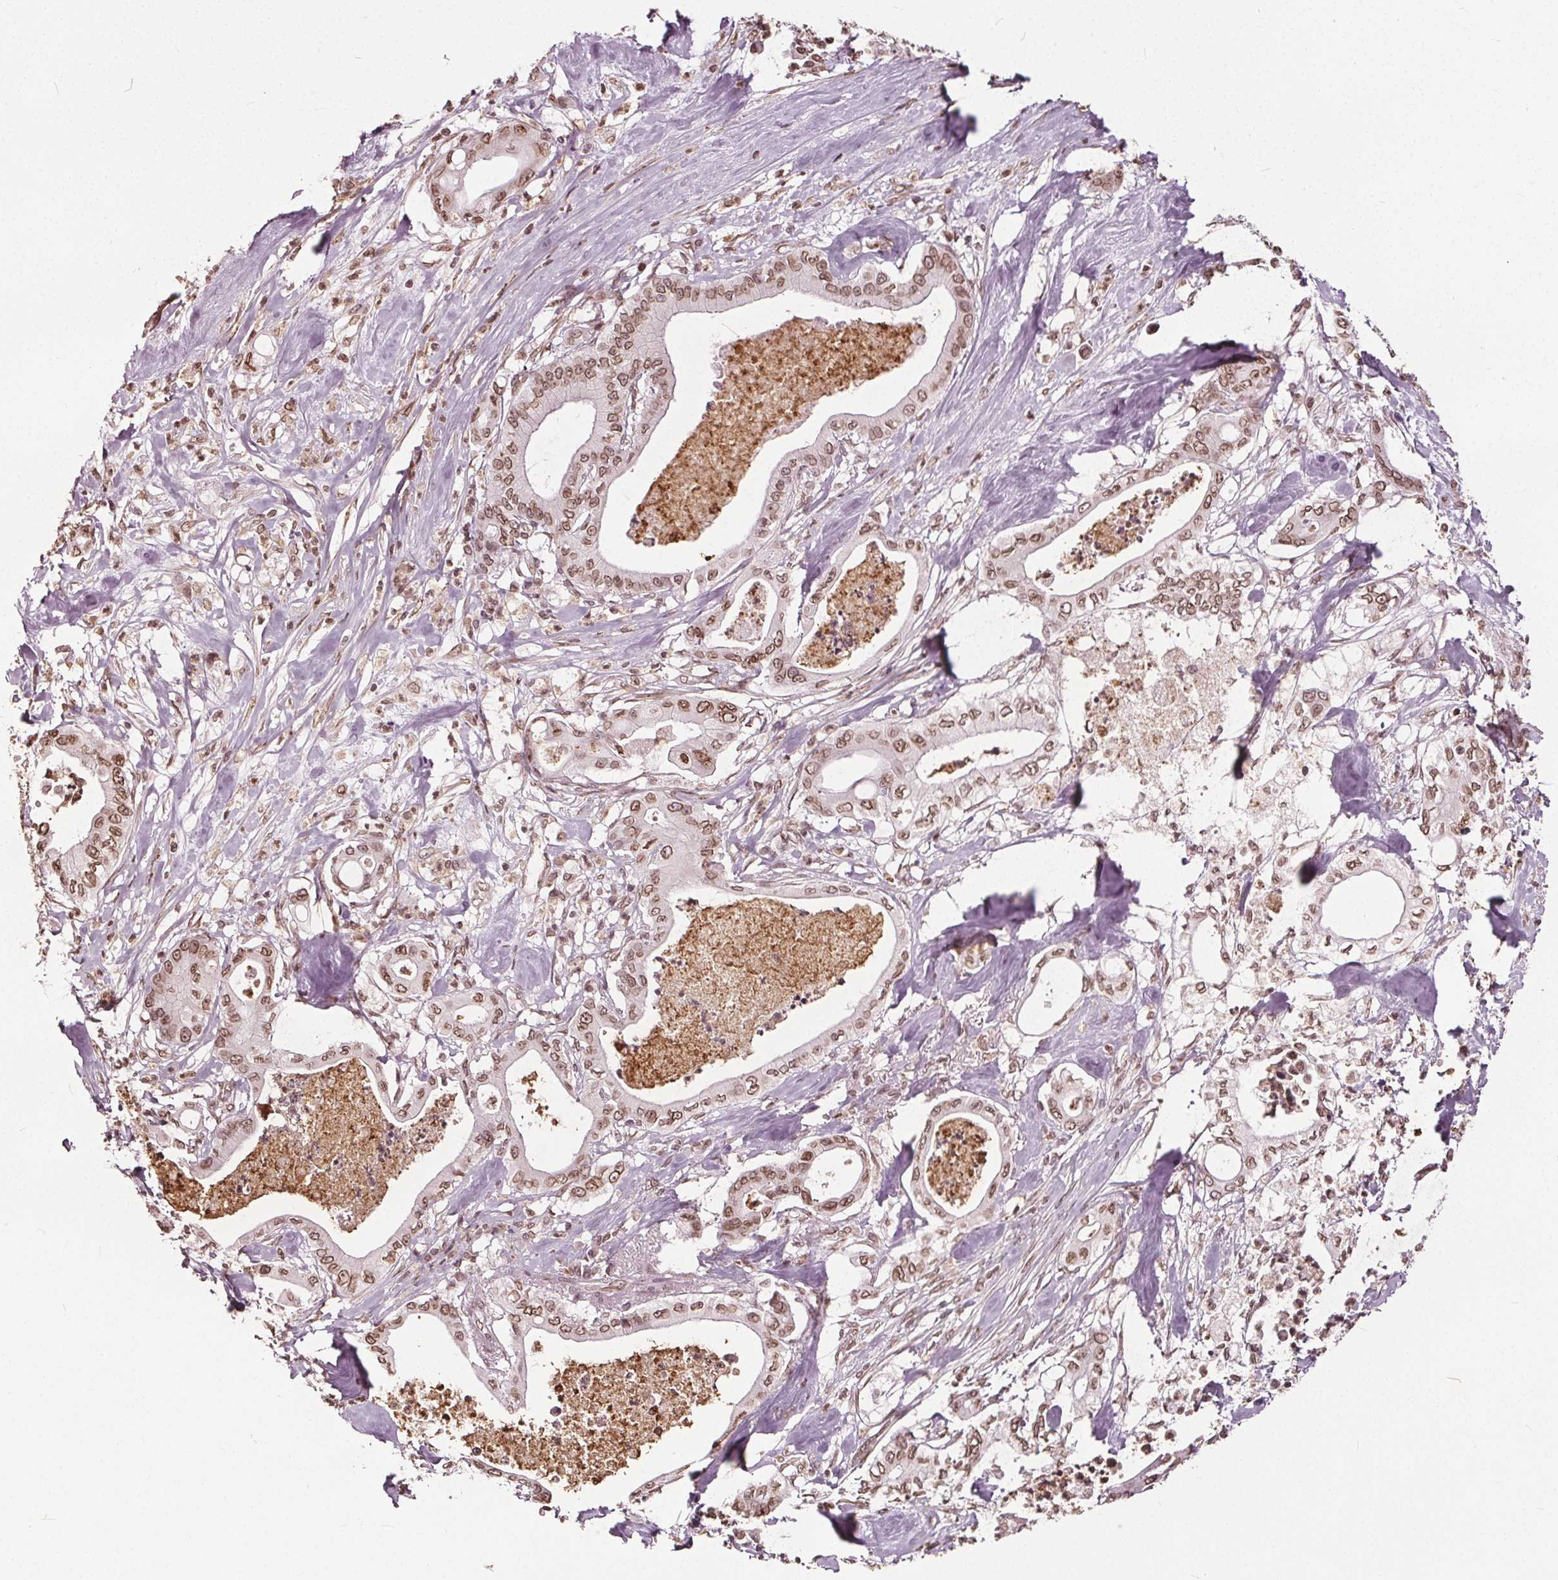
{"staining": {"intensity": "moderate", "quantity": ">75%", "location": "cytoplasmic/membranous,nuclear"}, "tissue": "pancreatic cancer", "cell_type": "Tumor cells", "image_type": "cancer", "snomed": [{"axis": "morphology", "description": "Adenocarcinoma, NOS"}, {"axis": "topography", "description": "Pancreas"}], "caption": "Tumor cells reveal medium levels of moderate cytoplasmic/membranous and nuclear positivity in about >75% of cells in human pancreatic cancer.", "gene": "TTC39C", "patient": {"sex": "male", "age": 71}}